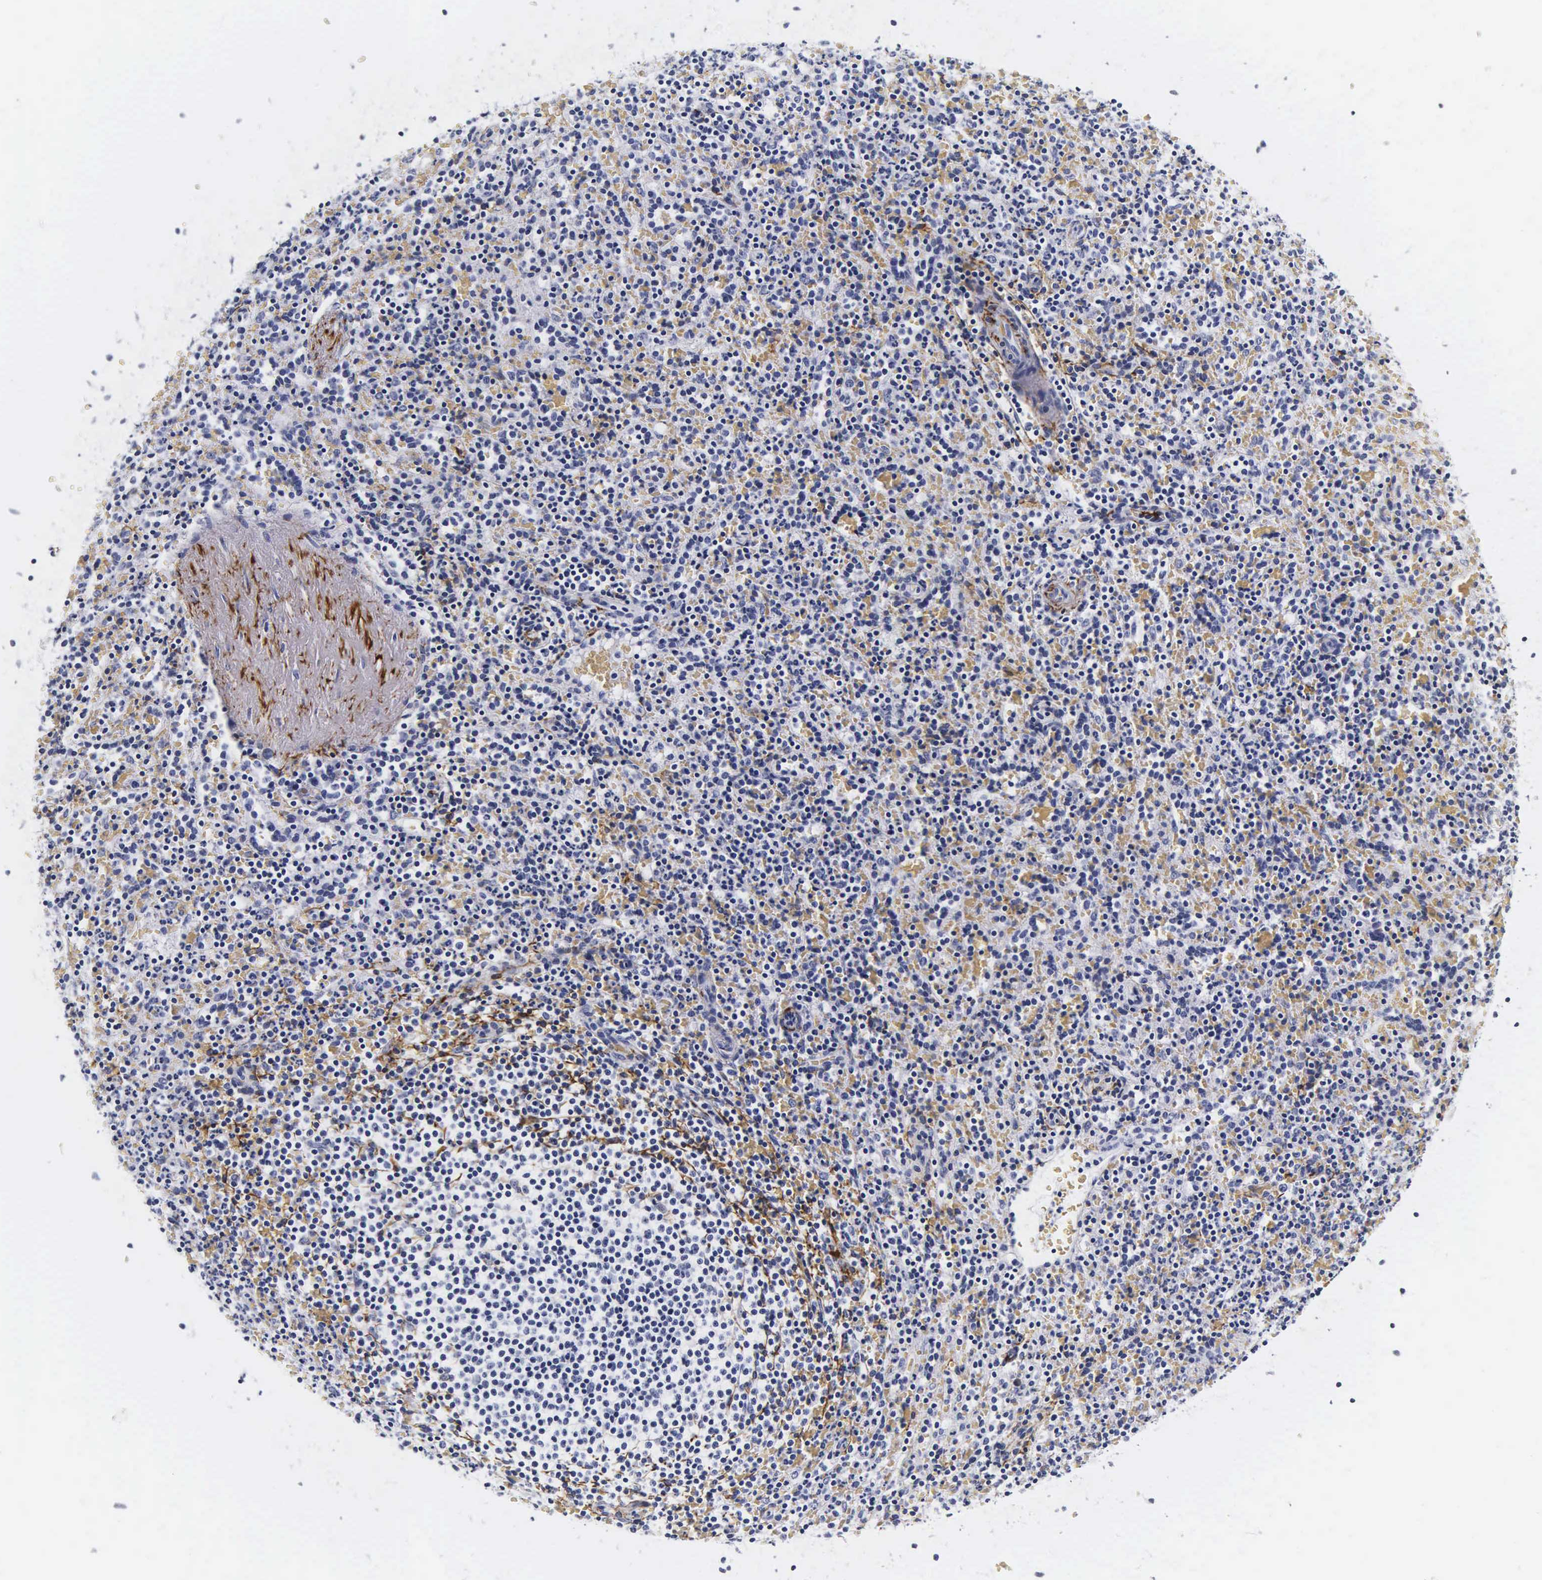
{"staining": {"intensity": "negative", "quantity": "none", "location": "none"}, "tissue": "spleen", "cell_type": "Cells in red pulp", "image_type": "normal", "snomed": [{"axis": "morphology", "description": "Normal tissue, NOS"}, {"axis": "topography", "description": "Spleen"}], "caption": "The micrograph demonstrates no significant expression in cells in red pulp of spleen.", "gene": "KRT18", "patient": {"sex": "female", "age": 21}}